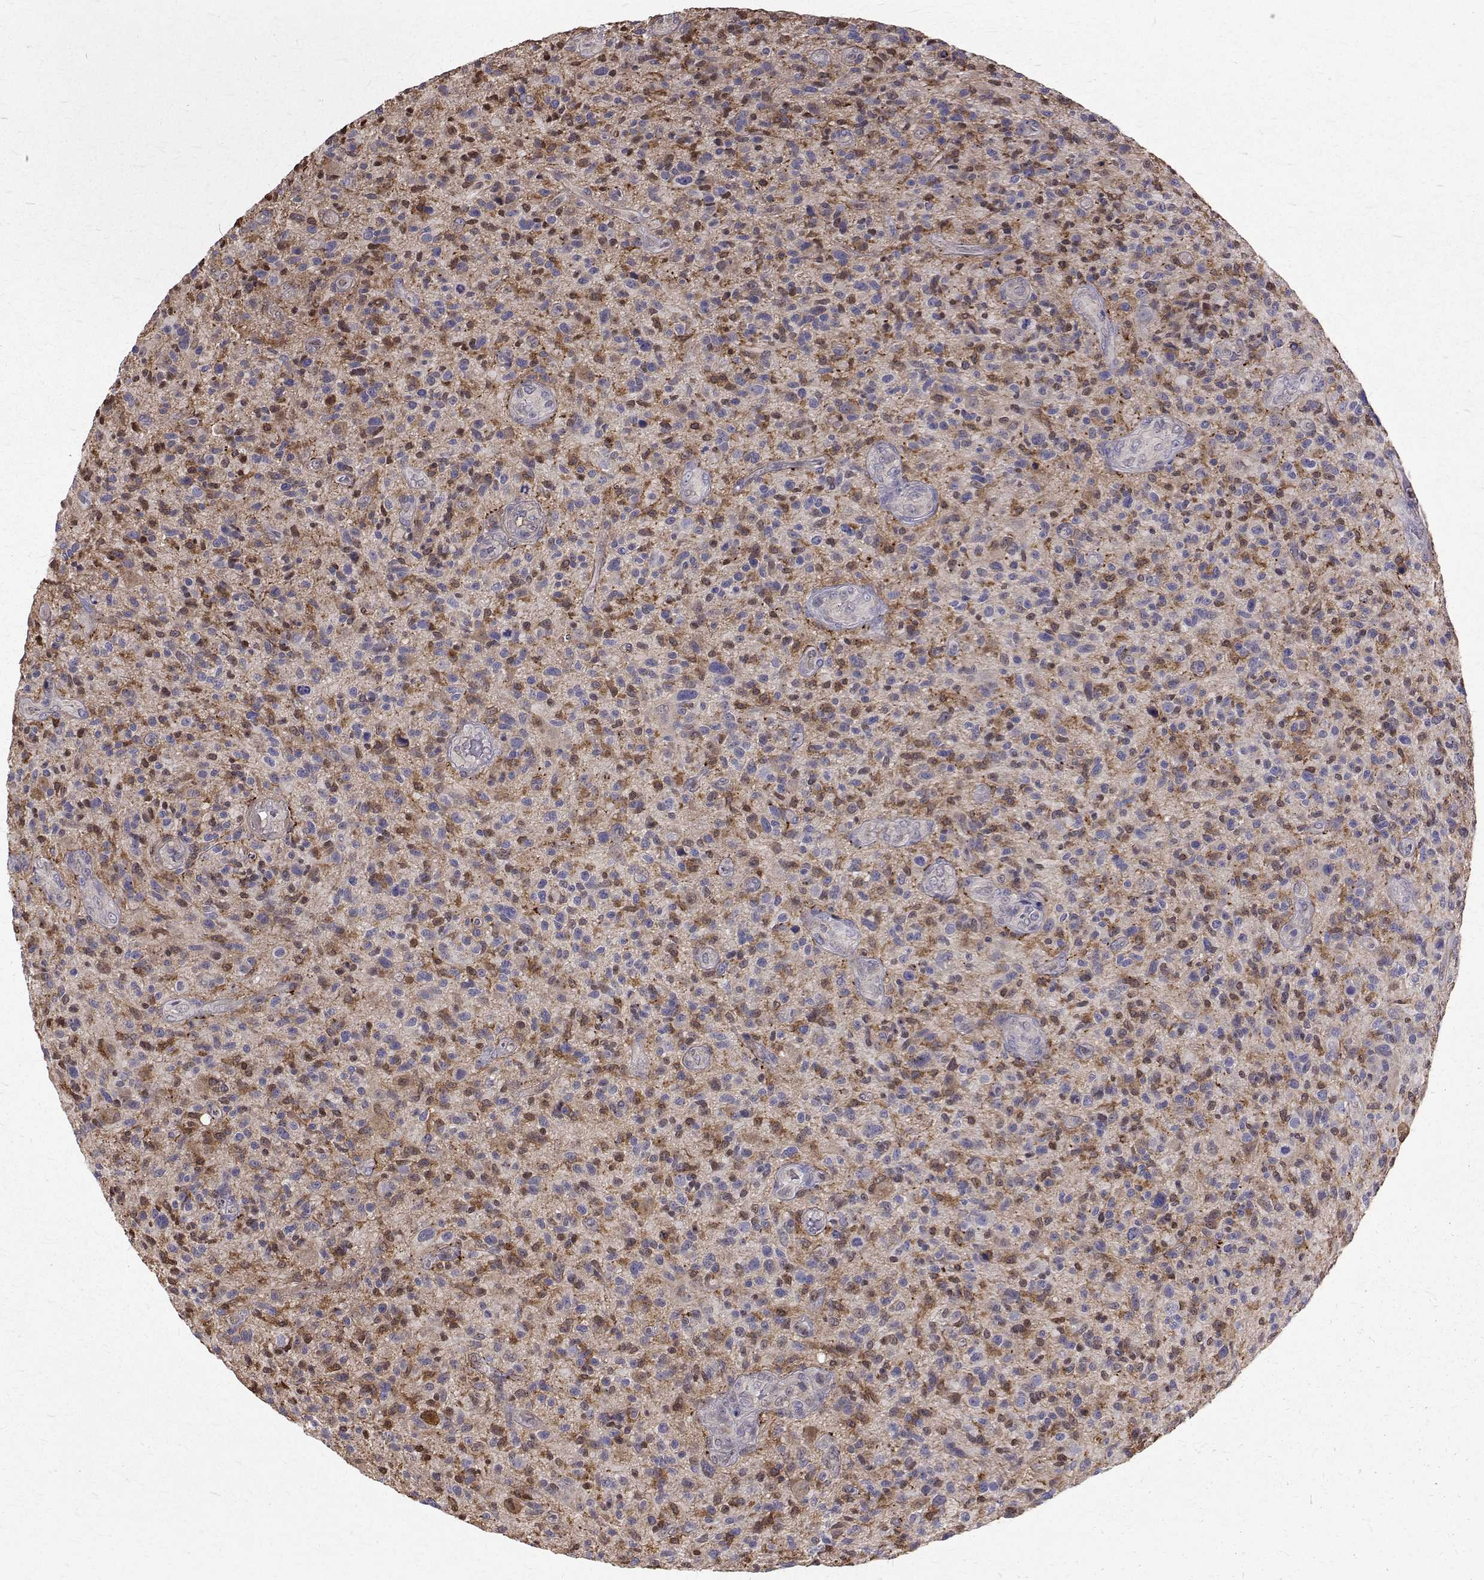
{"staining": {"intensity": "moderate", "quantity": "25%-75%", "location": "nuclear"}, "tissue": "glioma", "cell_type": "Tumor cells", "image_type": "cancer", "snomed": [{"axis": "morphology", "description": "Glioma, malignant, High grade"}, {"axis": "topography", "description": "Brain"}], "caption": "IHC of human glioma demonstrates medium levels of moderate nuclear positivity in about 25%-75% of tumor cells. The staining is performed using DAB brown chromogen to label protein expression. The nuclei are counter-stained blue using hematoxylin.", "gene": "CCDC89", "patient": {"sex": "male", "age": 47}}